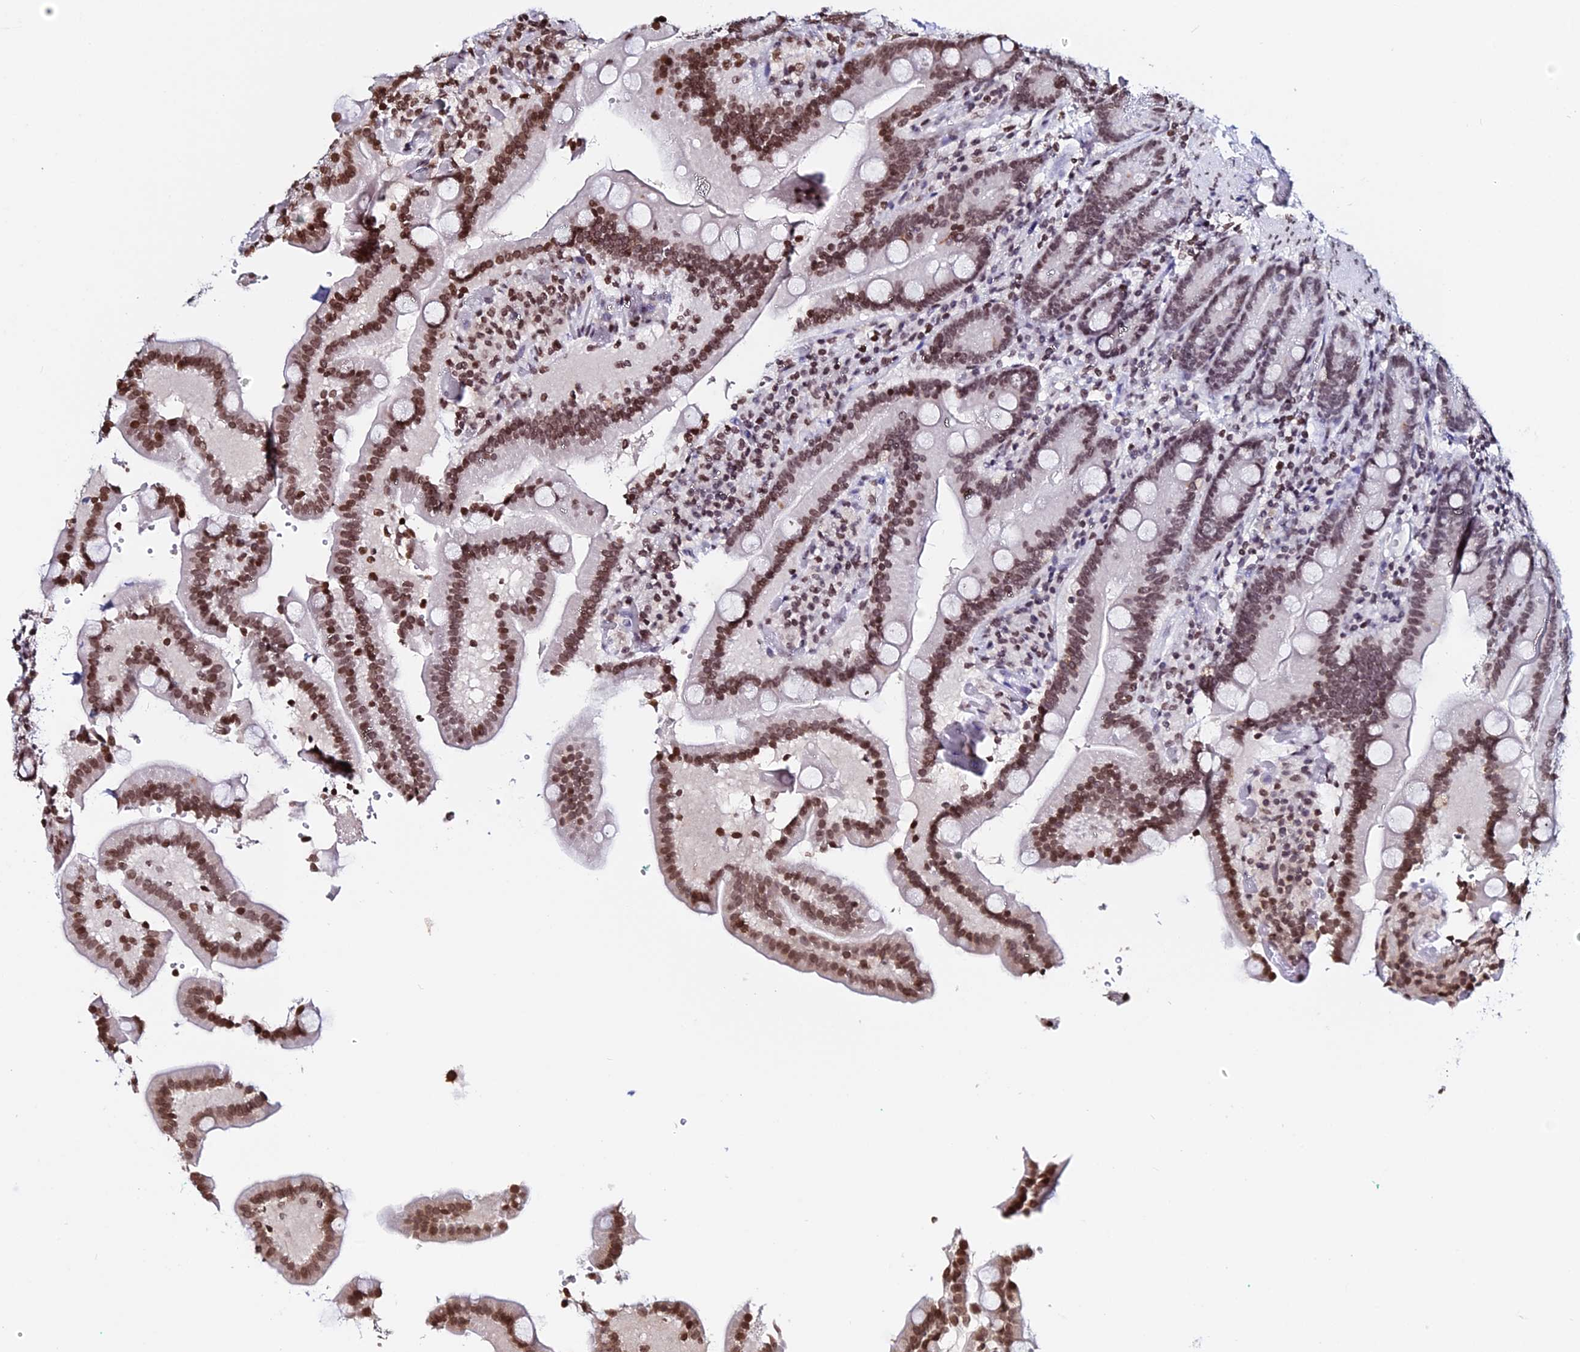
{"staining": {"intensity": "strong", "quantity": ">75%", "location": "nuclear"}, "tissue": "duodenum", "cell_type": "Glandular cells", "image_type": "normal", "snomed": [{"axis": "morphology", "description": "Normal tissue, NOS"}, {"axis": "topography", "description": "Duodenum"}], "caption": "Brown immunohistochemical staining in normal human duodenum demonstrates strong nuclear positivity in approximately >75% of glandular cells.", "gene": "ENSG00000282988", "patient": {"sex": "female", "age": 62}}